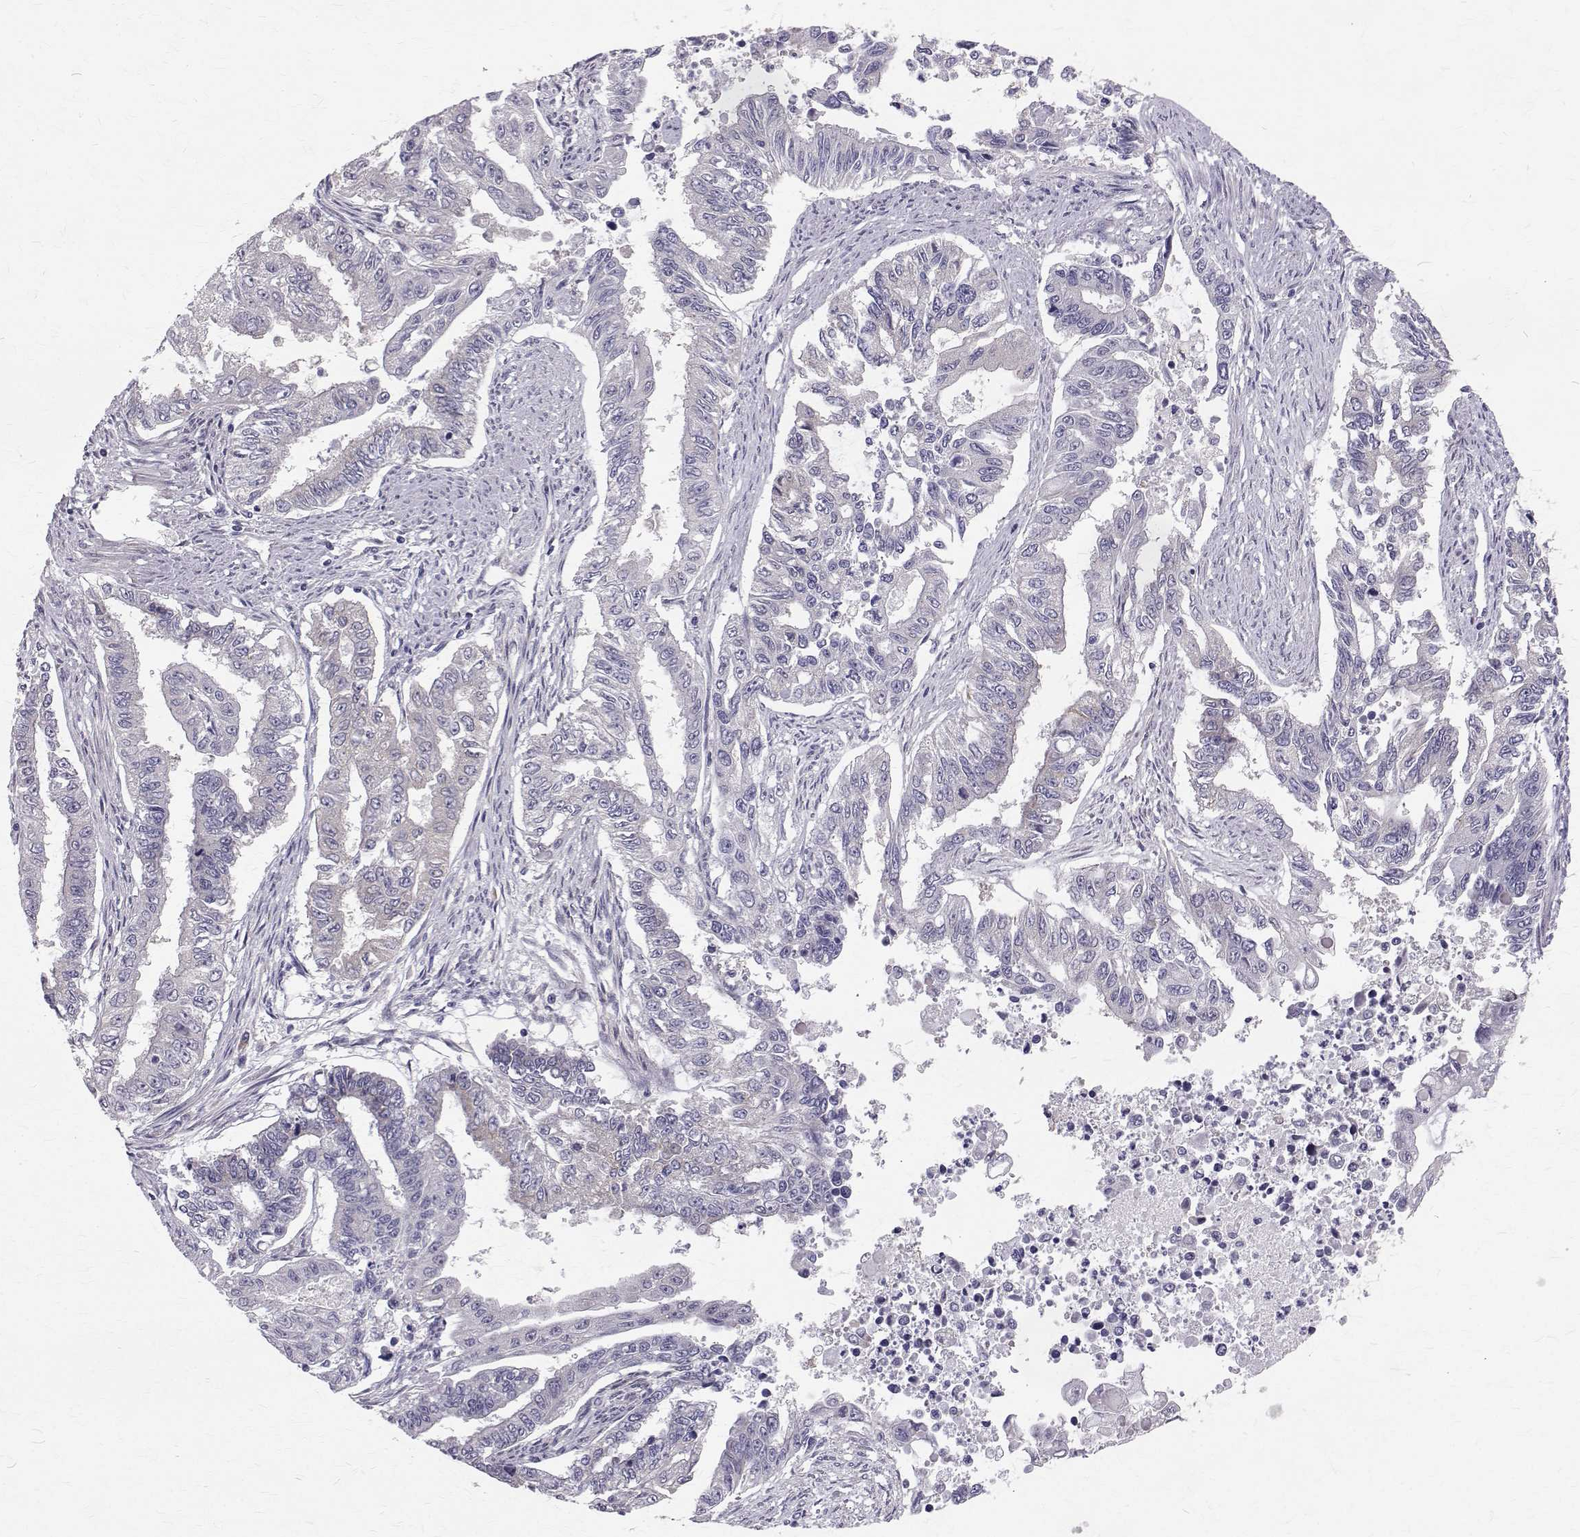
{"staining": {"intensity": "negative", "quantity": "none", "location": "none"}, "tissue": "endometrial cancer", "cell_type": "Tumor cells", "image_type": "cancer", "snomed": [{"axis": "morphology", "description": "Adenocarcinoma, NOS"}, {"axis": "topography", "description": "Uterus"}], "caption": "Tumor cells show no significant expression in adenocarcinoma (endometrial).", "gene": "ARFGAP1", "patient": {"sex": "female", "age": 59}}